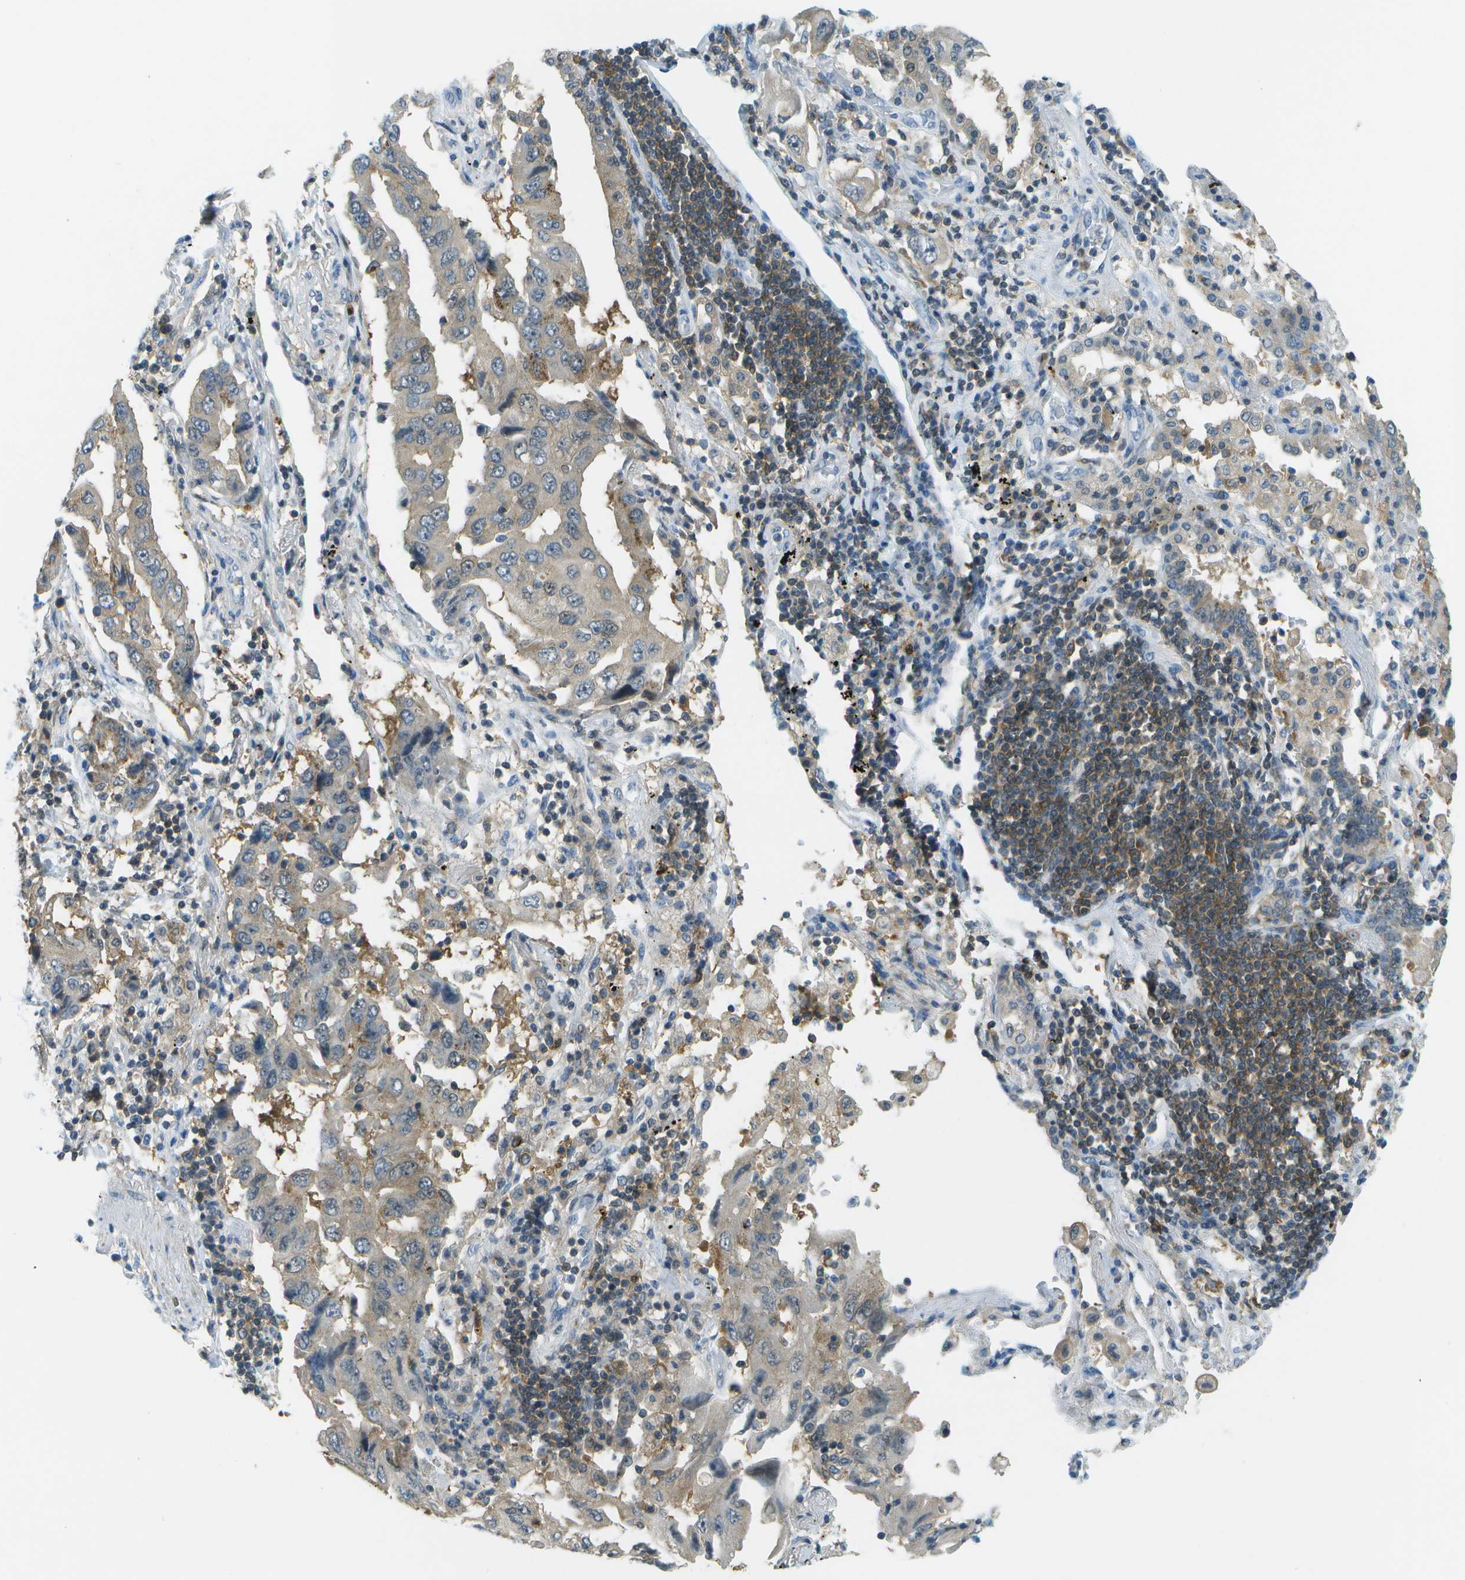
{"staining": {"intensity": "weak", "quantity": "25%-75%", "location": "cytoplasmic/membranous"}, "tissue": "lung cancer", "cell_type": "Tumor cells", "image_type": "cancer", "snomed": [{"axis": "morphology", "description": "Adenocarcinoma, NOS"}, {"axis": "topography", "description": "Lung"}], "caption": "Adenocarcinoma (lung) tissue reveals weak cytoplasmic/membranous expression in approximately 25%-75% of tumor cells, visualized by immunohistochemistry. (DAB (3,3'-diaminobenzidine) IHC with brightfield microscopy, high magnification).", "gene": "CDH23", "patient": {"sex": "female", "age": 65}}